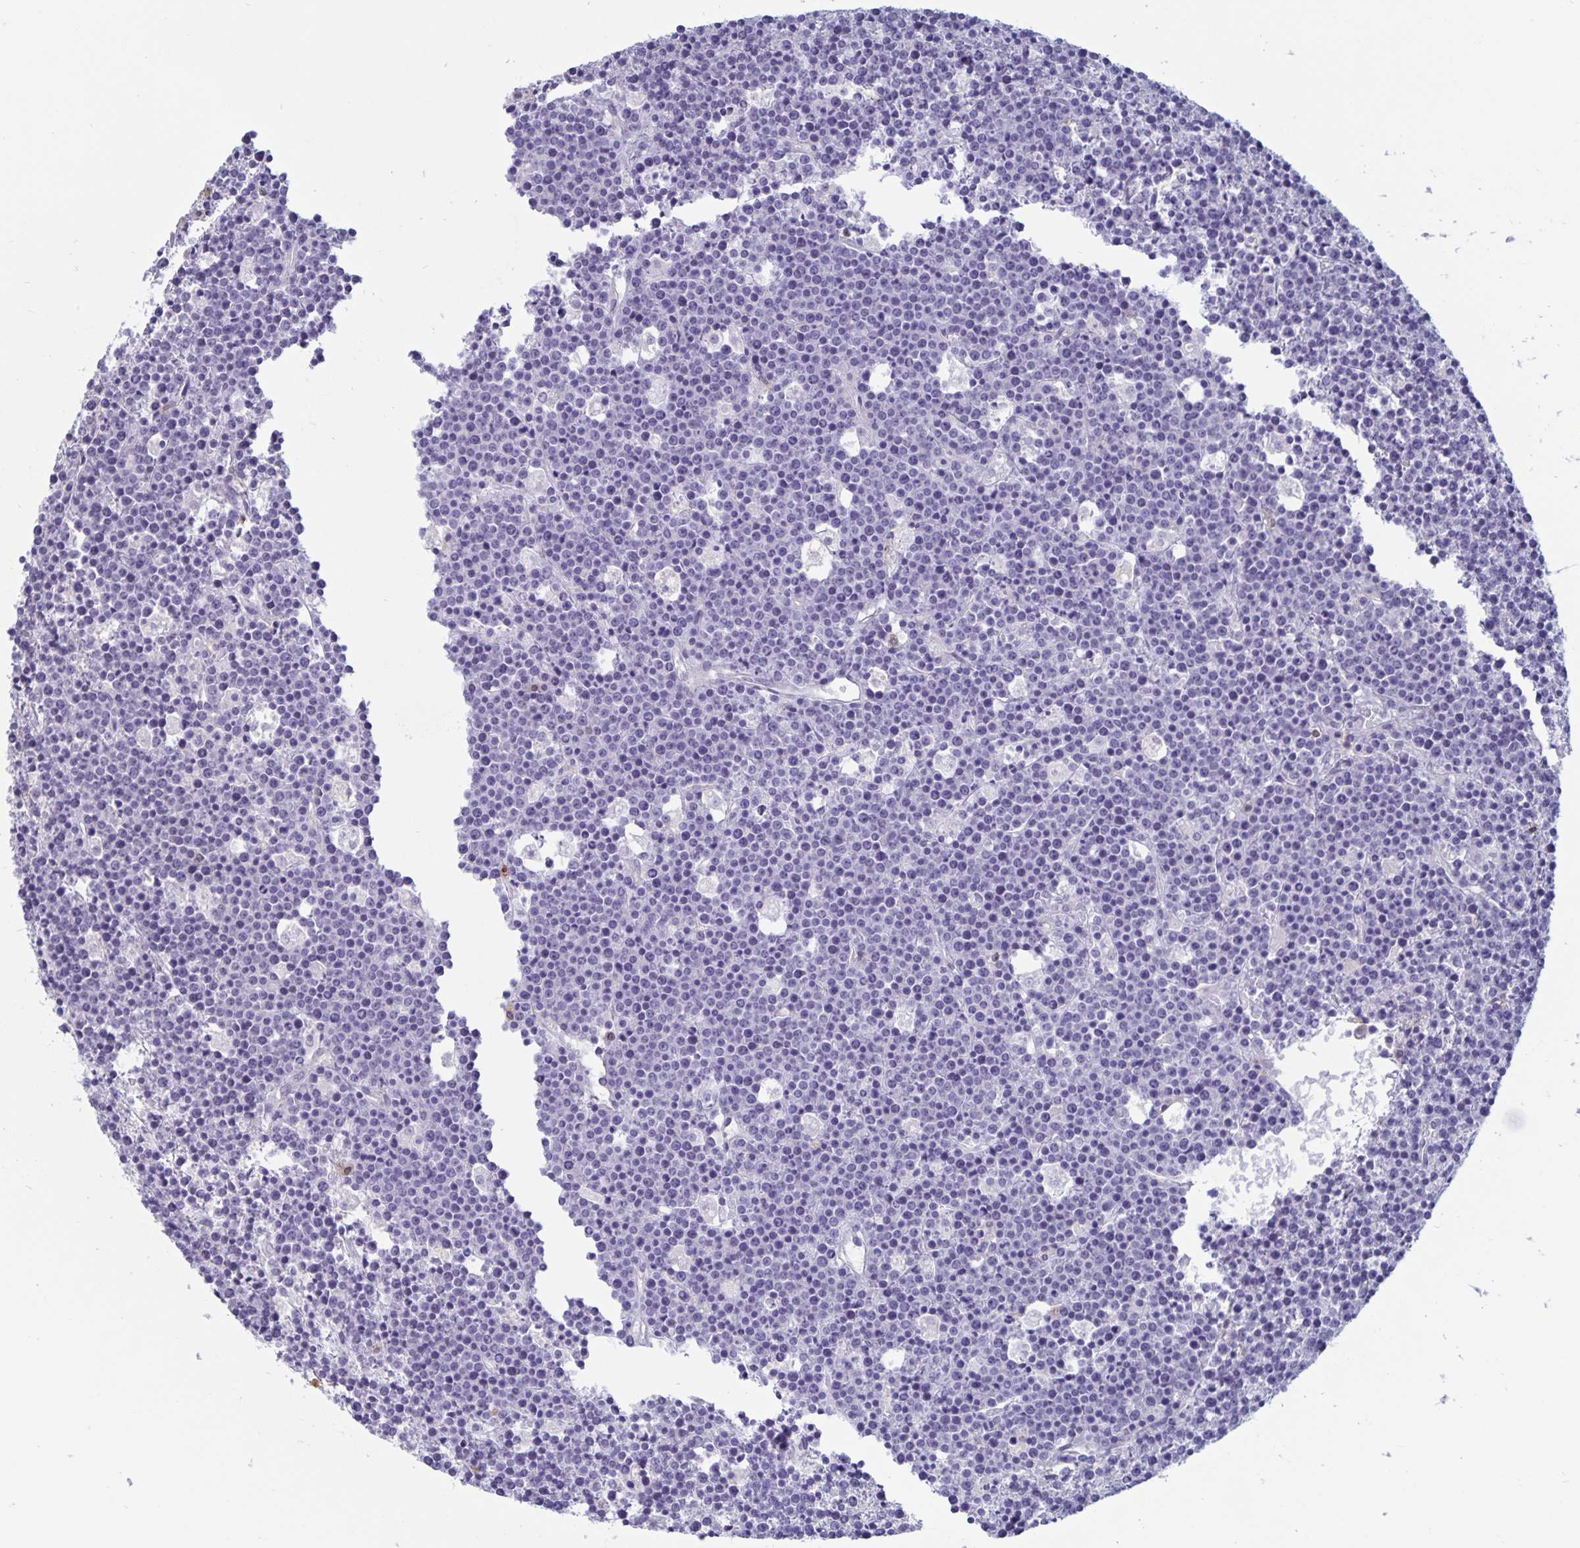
{"staining": {"intensity": "negative", "quantity": "none", "location": "none"}, "tissue": "lymphoma", "cell_type": "Tumor cells", "image_type": "cancer", "snomed": [{"axis": "morphology", "description": "Malignant lymphoma, non-Hodgkin's type, High grade"}, {"axis": "topography", "description": "Ovary"}], "caption": "Immunohistochemical staining of lymphoma exhibits no significant expression in tumor cells.", "gene": "PLCB3", "patient": {"sex": "female", "age": 56}}